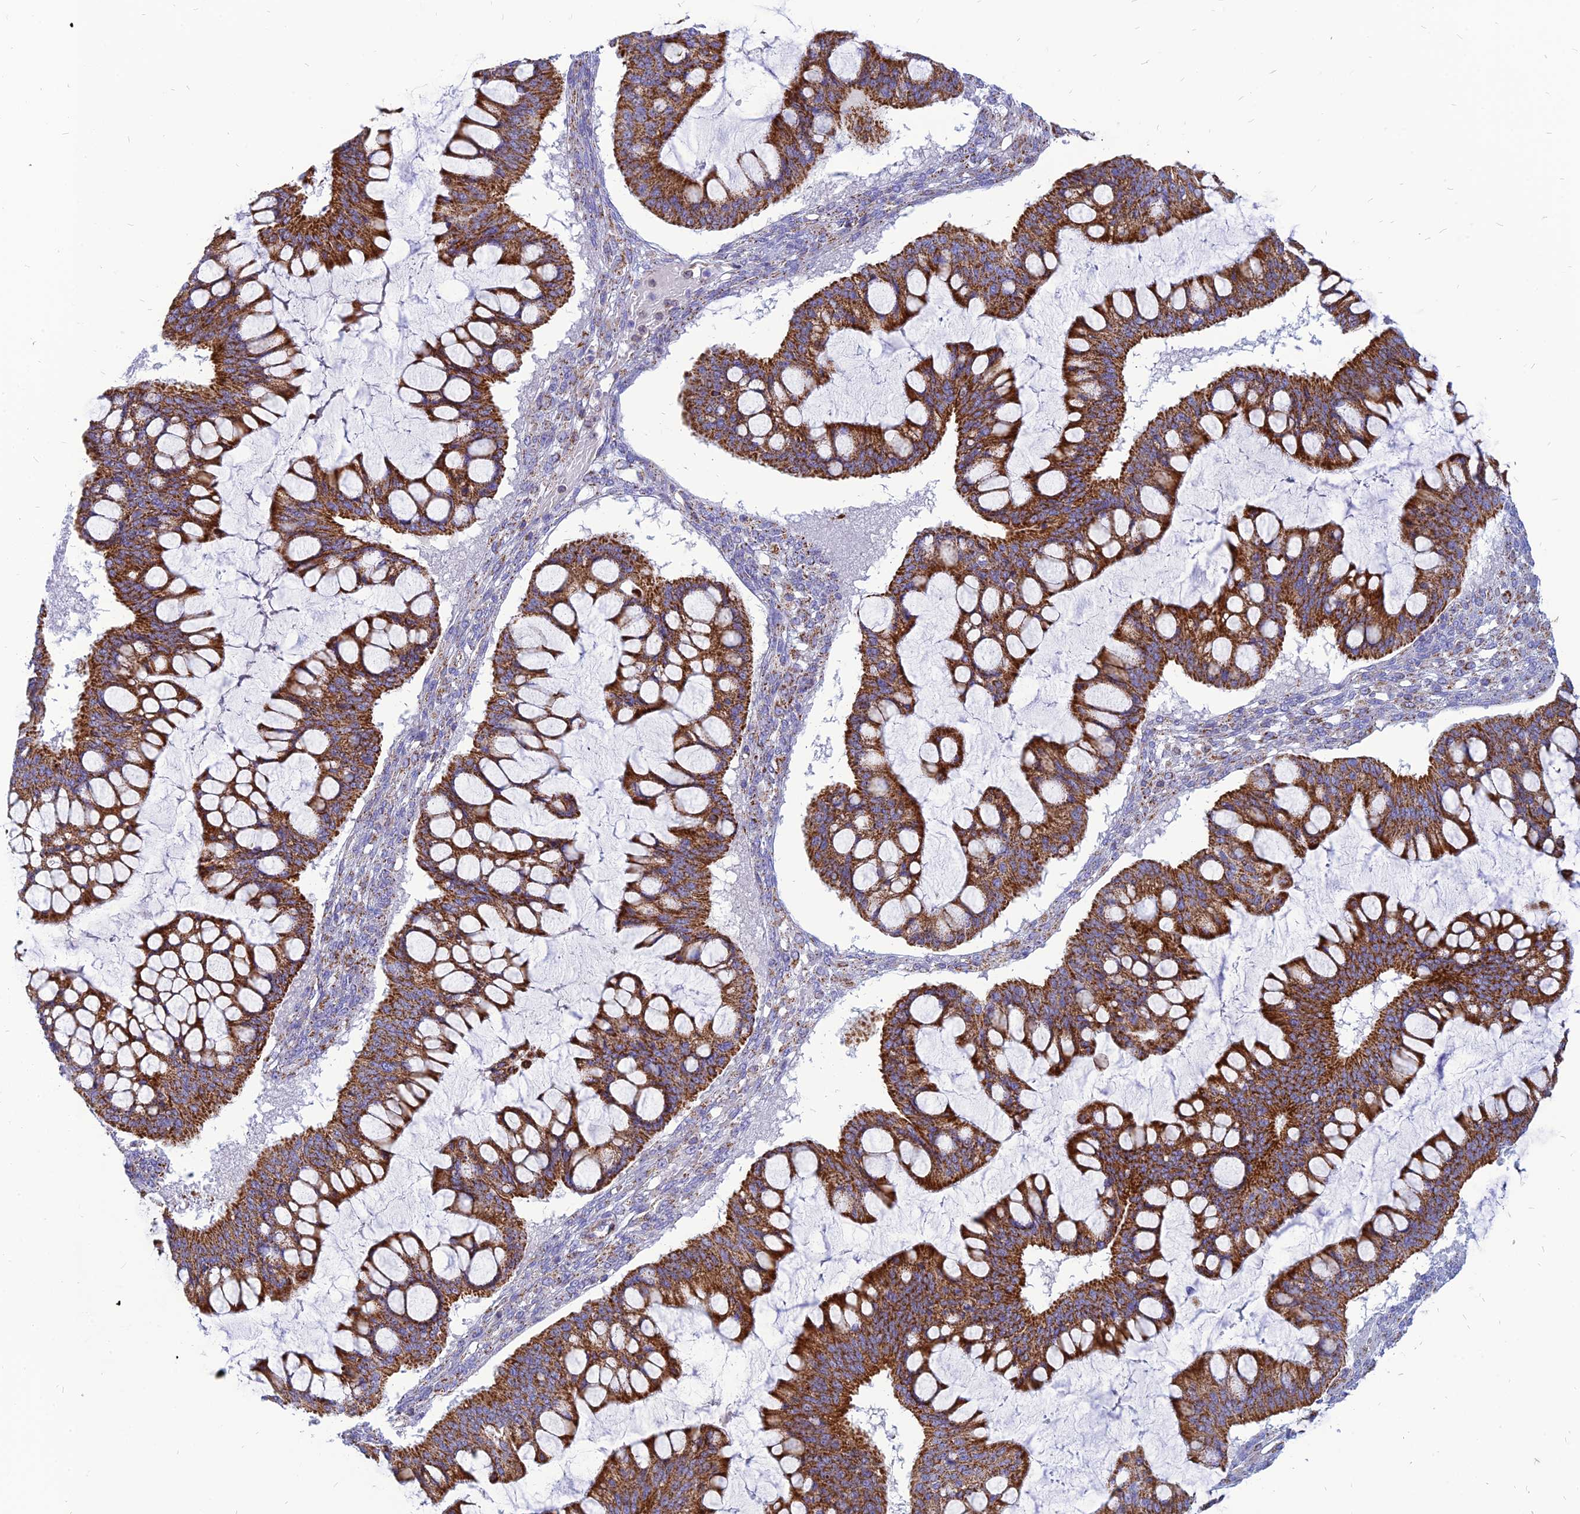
{"staining": {"intensity": "strong", "quantity": ">75%", "location": "cytoplasmic/membranous"}, "tissue": "ovarian cancer", "cell_type": "Tumor cells", "image_type": "cancer", "snomed": [{"axis": "morphology", "description": "Cystadenocarcinoma, mucinous, NOS"}, {"axis": "topography", "description": "Ovary"}], "caption": "Ovarian mucinous cystadenocarcinoma stained with DAB (3,3'-diaminobenzidine) immunohistochemistry exhibits high levels of strong cytoplasmic/membranous positivity in approximately >75% of tumor cells. (DAB (3,3'-diaminobenzidine) IHC, brown staining for protein, blue staining for nuclei).", "gene": "PACC1", "patient": {"sex": "female", "age": 73}}